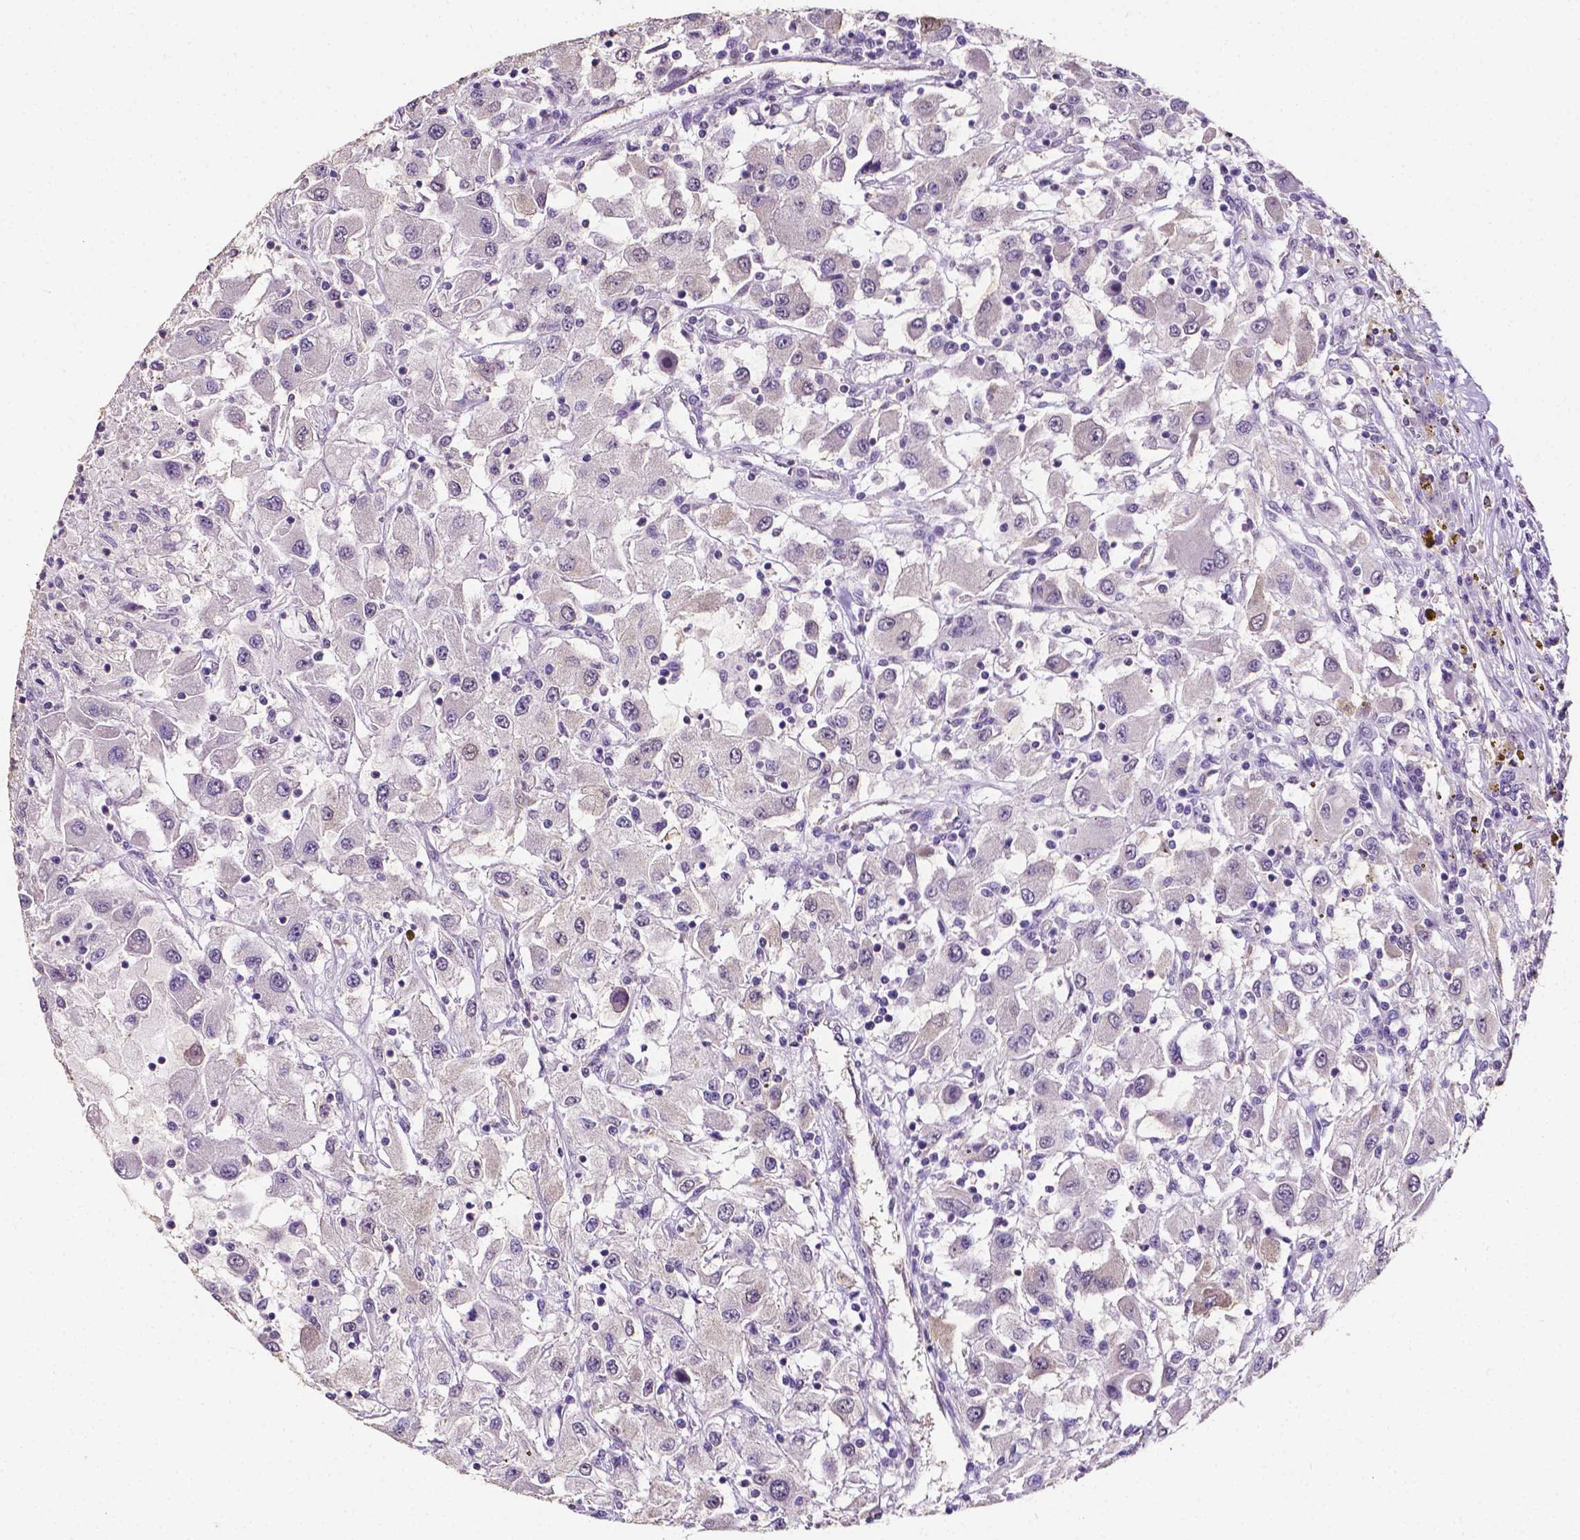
{"staining": {"intensity": "negative", "quantity": "none", "location": "none"}, "tissue": "renal cancer", "cell_type": "Tumor cells", "image_type": "cancer", "snomed": [{"axis": "morphology", "description": "Adenocarcinoma, NOS"}, {"axis": "topography", "description": "Kidney"}], "caption": "Human renal cancer (adenocarcinoma) stained for a protein using immunohistochemistry (IHC) shows no positivity in tumor cells.", "gene": "PSAT1", "patient": {"sex": "female", "age": 67}}